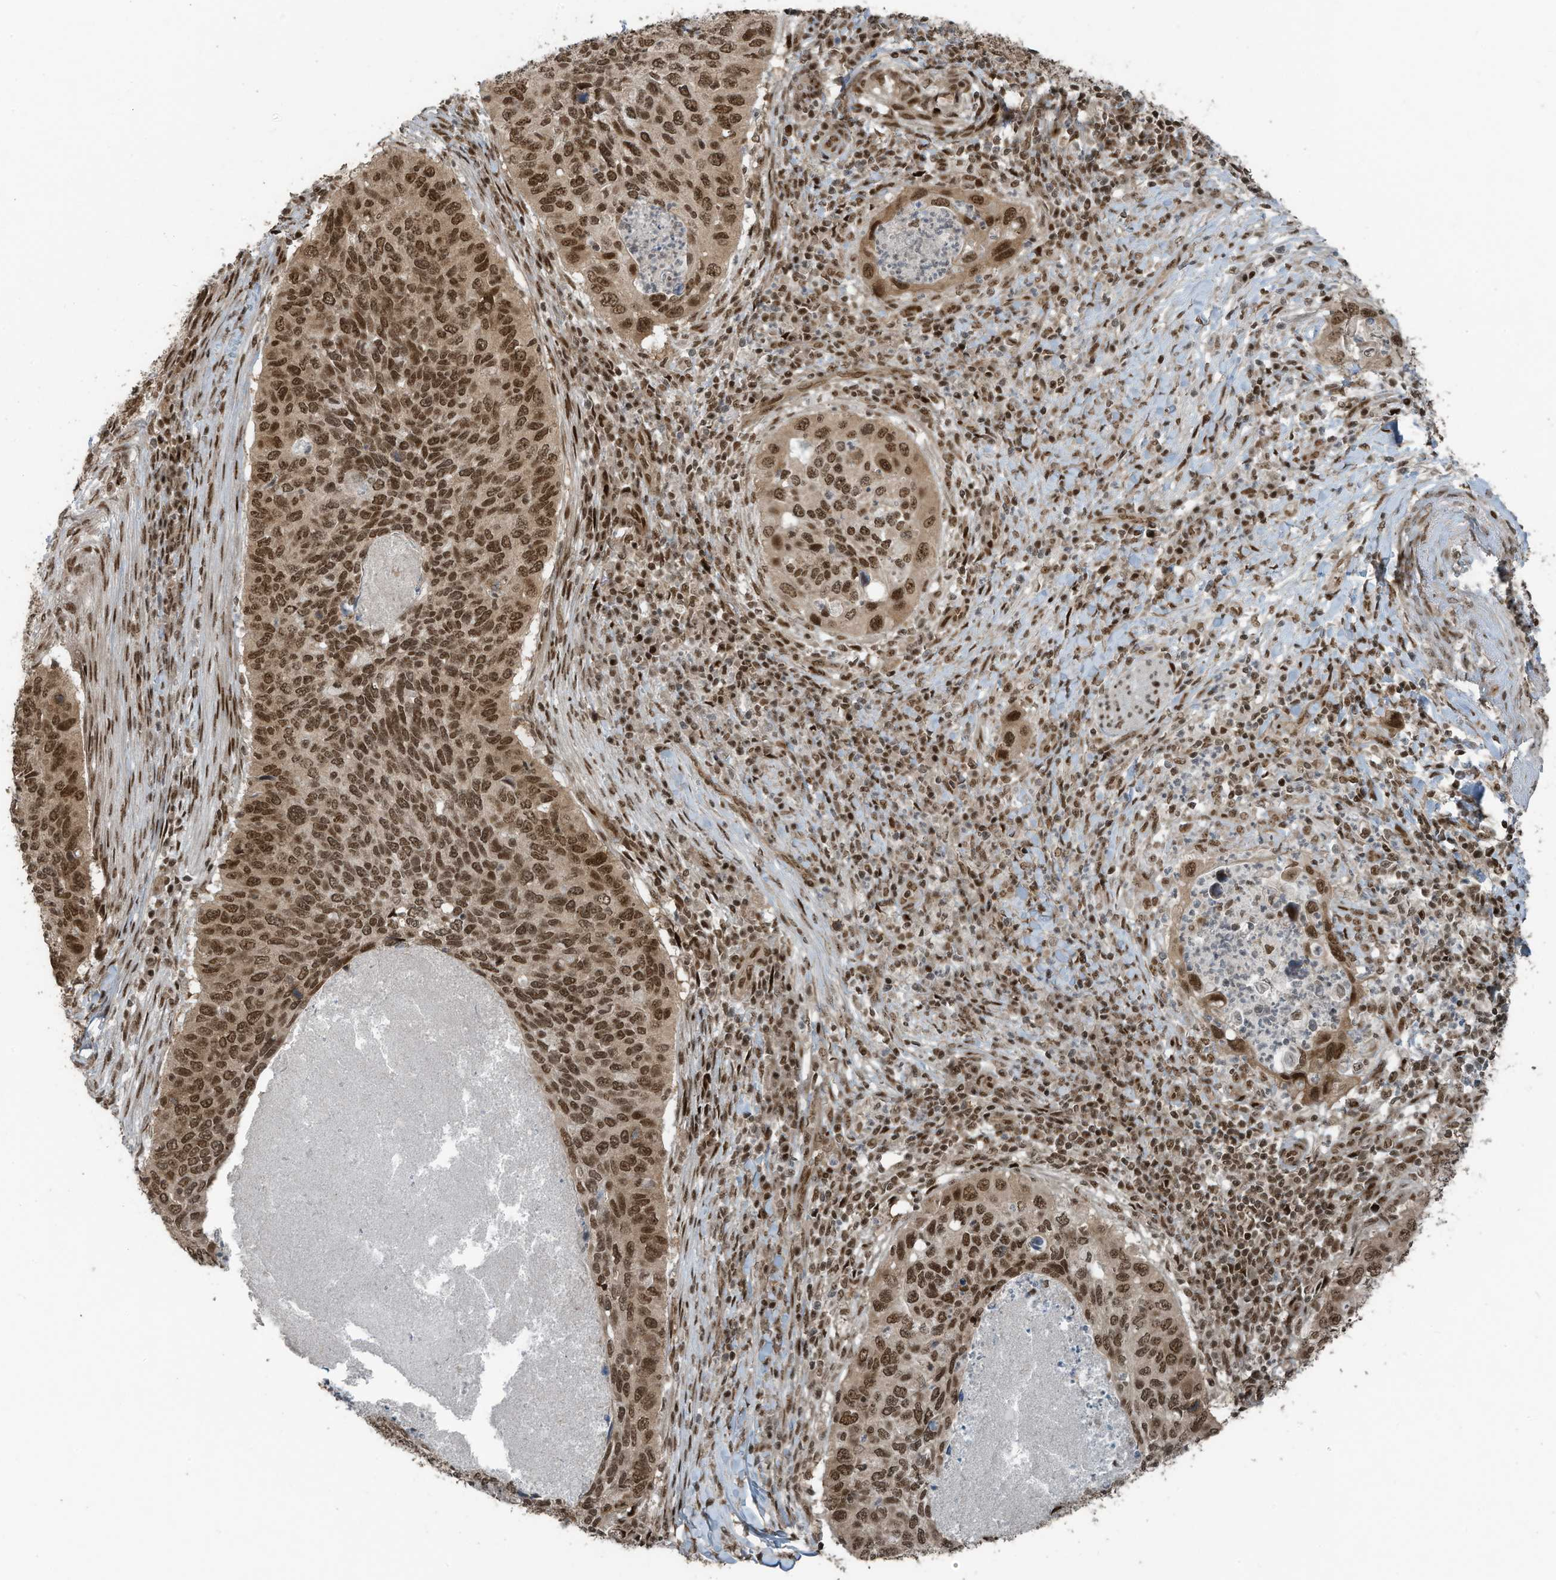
{"staining": {"intensity": "strong", "quantity": ">75%", "location": "nuclear"}, "tissue": "cervical cancer", "cell_type": "Tumor cells", "image_type": "cancer", "snomed": [{"axis": "morphology", "description": "Squamous cell carcinoma, NOS"}, {"axis": "topography", "description": "Cervix"}], "caption": "IHC image of neoplastic tissue: cervical squamous cell carcinoma stained using immunohistochemistry shows high levels of strong protein expression localized specifically in the nuclear of tumor cells, appearing as a nuclear brown color.", "gene": "PCNP", "patient": {"sex": "female", "age": 38}}